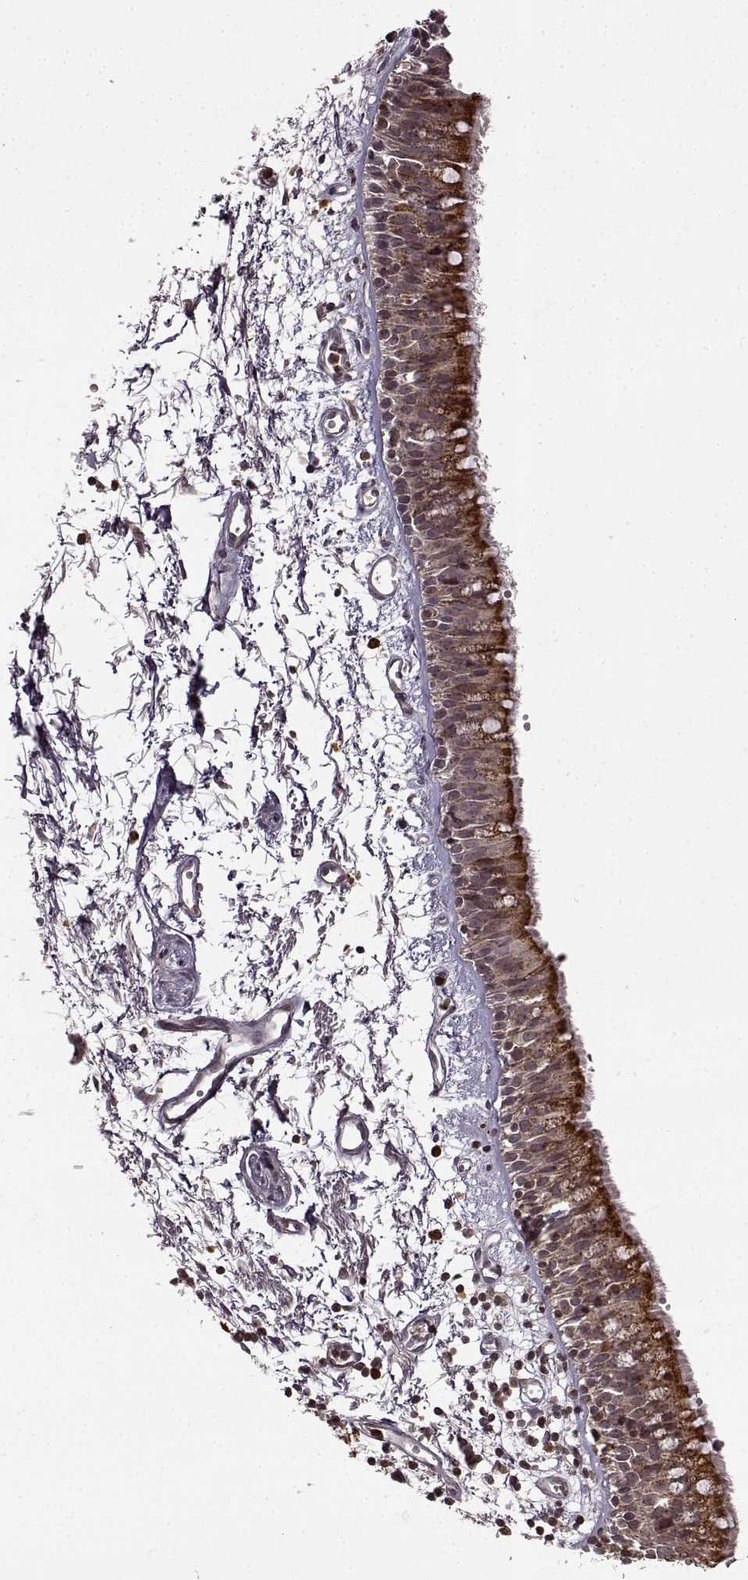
{"staining": {"intensity": "strong", "quantity": "25%-75%", "location": "cytoplasmic/membranous"}, "tissue": "bronchus", "cell_type": "Respiratory epithelial cells", "image_type": "normal", "snomed": [{"axis": "morphology", "description": "Normal tissue, NOS"}, {"axis": "morphology", "description": "Squamous cell carcinoma, NOS"}, {"axis": "topography", "description": "Cartilage tissue"}, {"axis": "topography", "description": "Bronchus"}, {"axis": "topography", "description": "Lung"}], "caption": "DAB immunohistochemical staining of benign bronchus demonstrates strong cytoplasmic/membranous protein expression in approximately 25%-75% of respiratory epithelial cells. (Stains: DAB in brown, nuclei in blue, Microscopy: brightfield microscopy at high magnification).", "gene": "TRMU", "patient": {"sex": "male", "age": 66}}